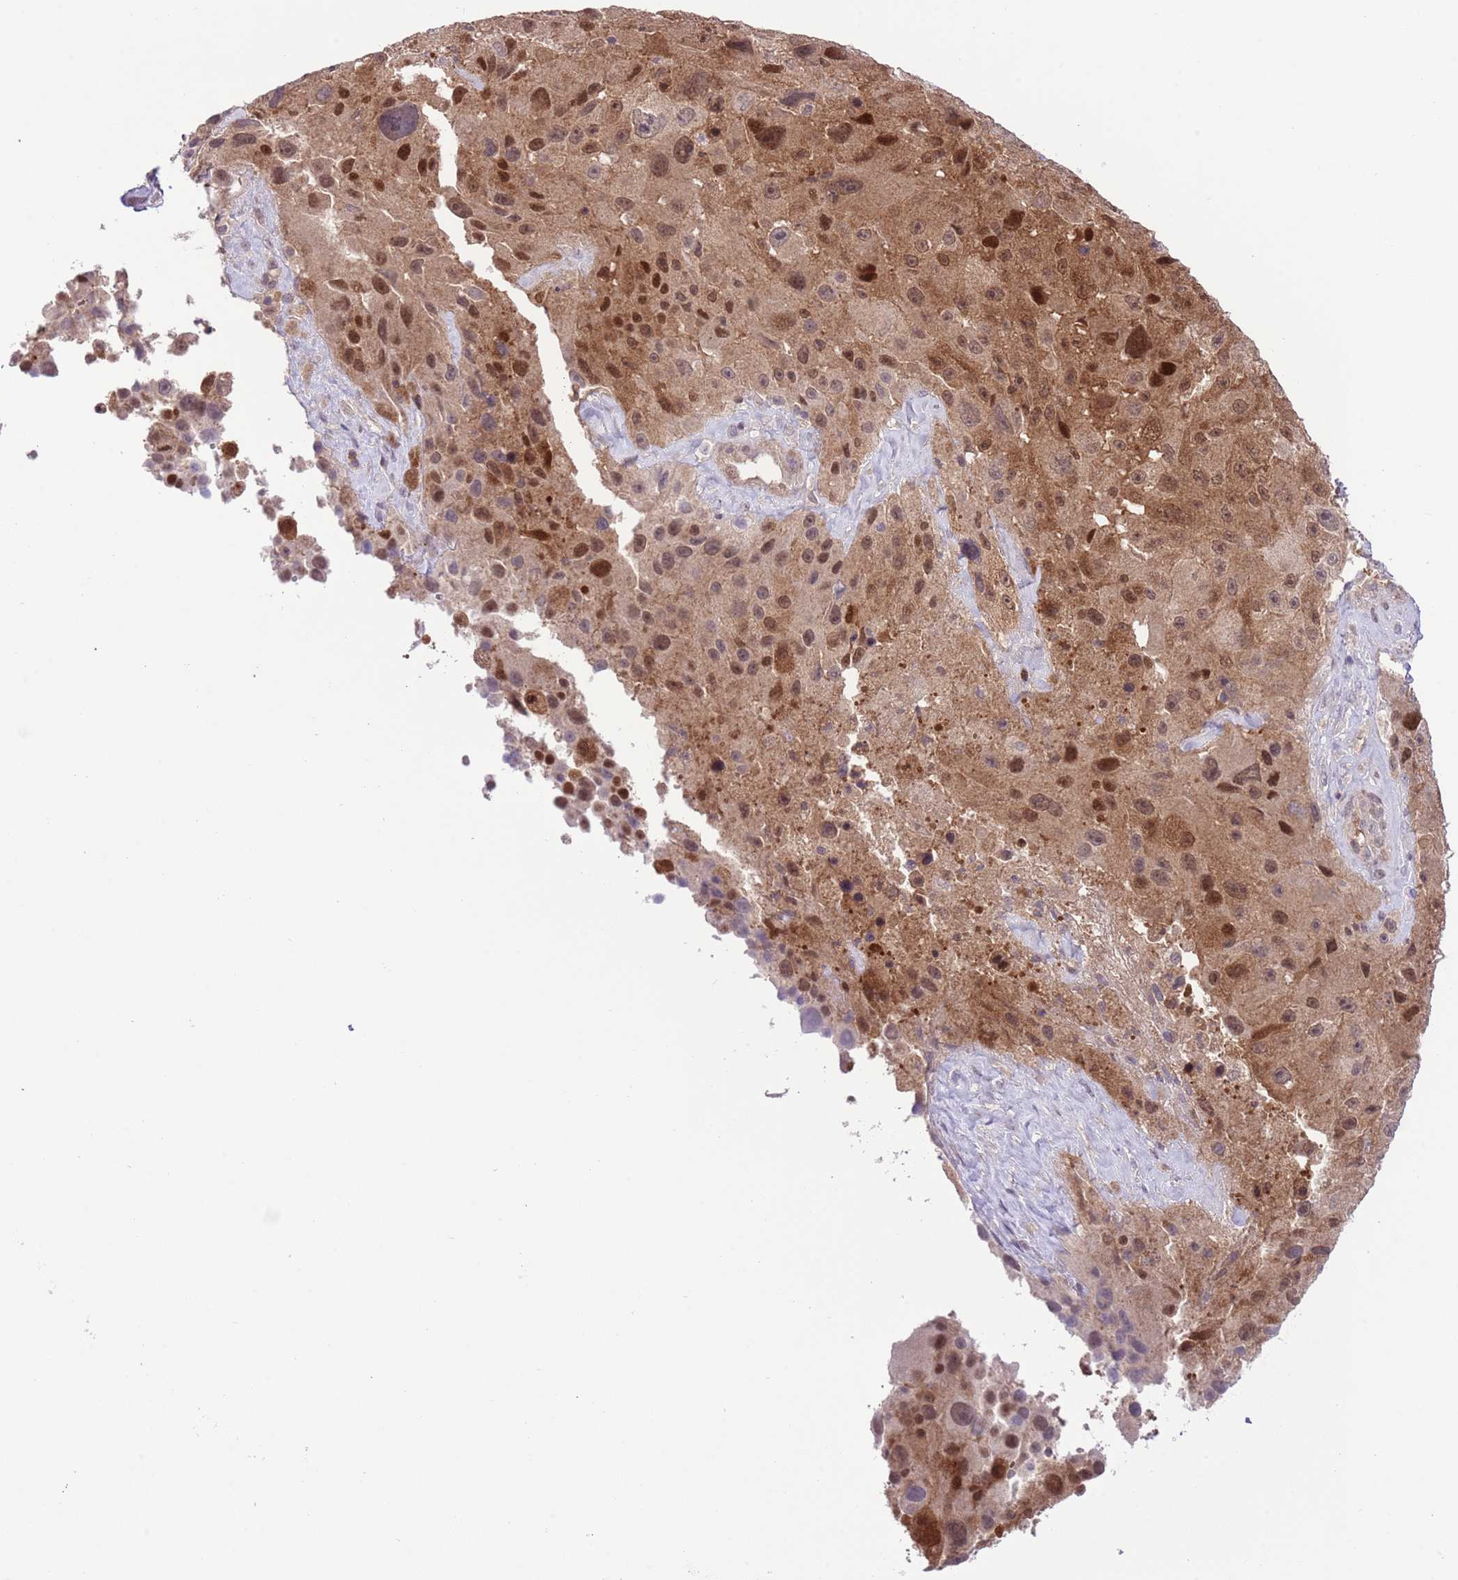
{"staining": {"intensity": "moderate", "quantity": ">75%", "location": "cytoplasmic/membranous,nuclear"}, "tissue": "melanoma", "cell_type": "Tumor cells", "image_type": "cancer", "snomed": [{"axis": "morphology", "description": "Malignant melanoma, Metastatic site"}, {"axis": "topography", "description": "Lymph node"}], "caption": "A medium amount of moderate cytoplasmic/membranous and nuclear staining is present in about >75% of tumor cells in malignant melanoma (metastatic site) tissue. (brown staining indicates protein expression, while blue staining denotes nuclei).", "gene": "HDHD2", "patient": {"sex": "male", "age": 62}}